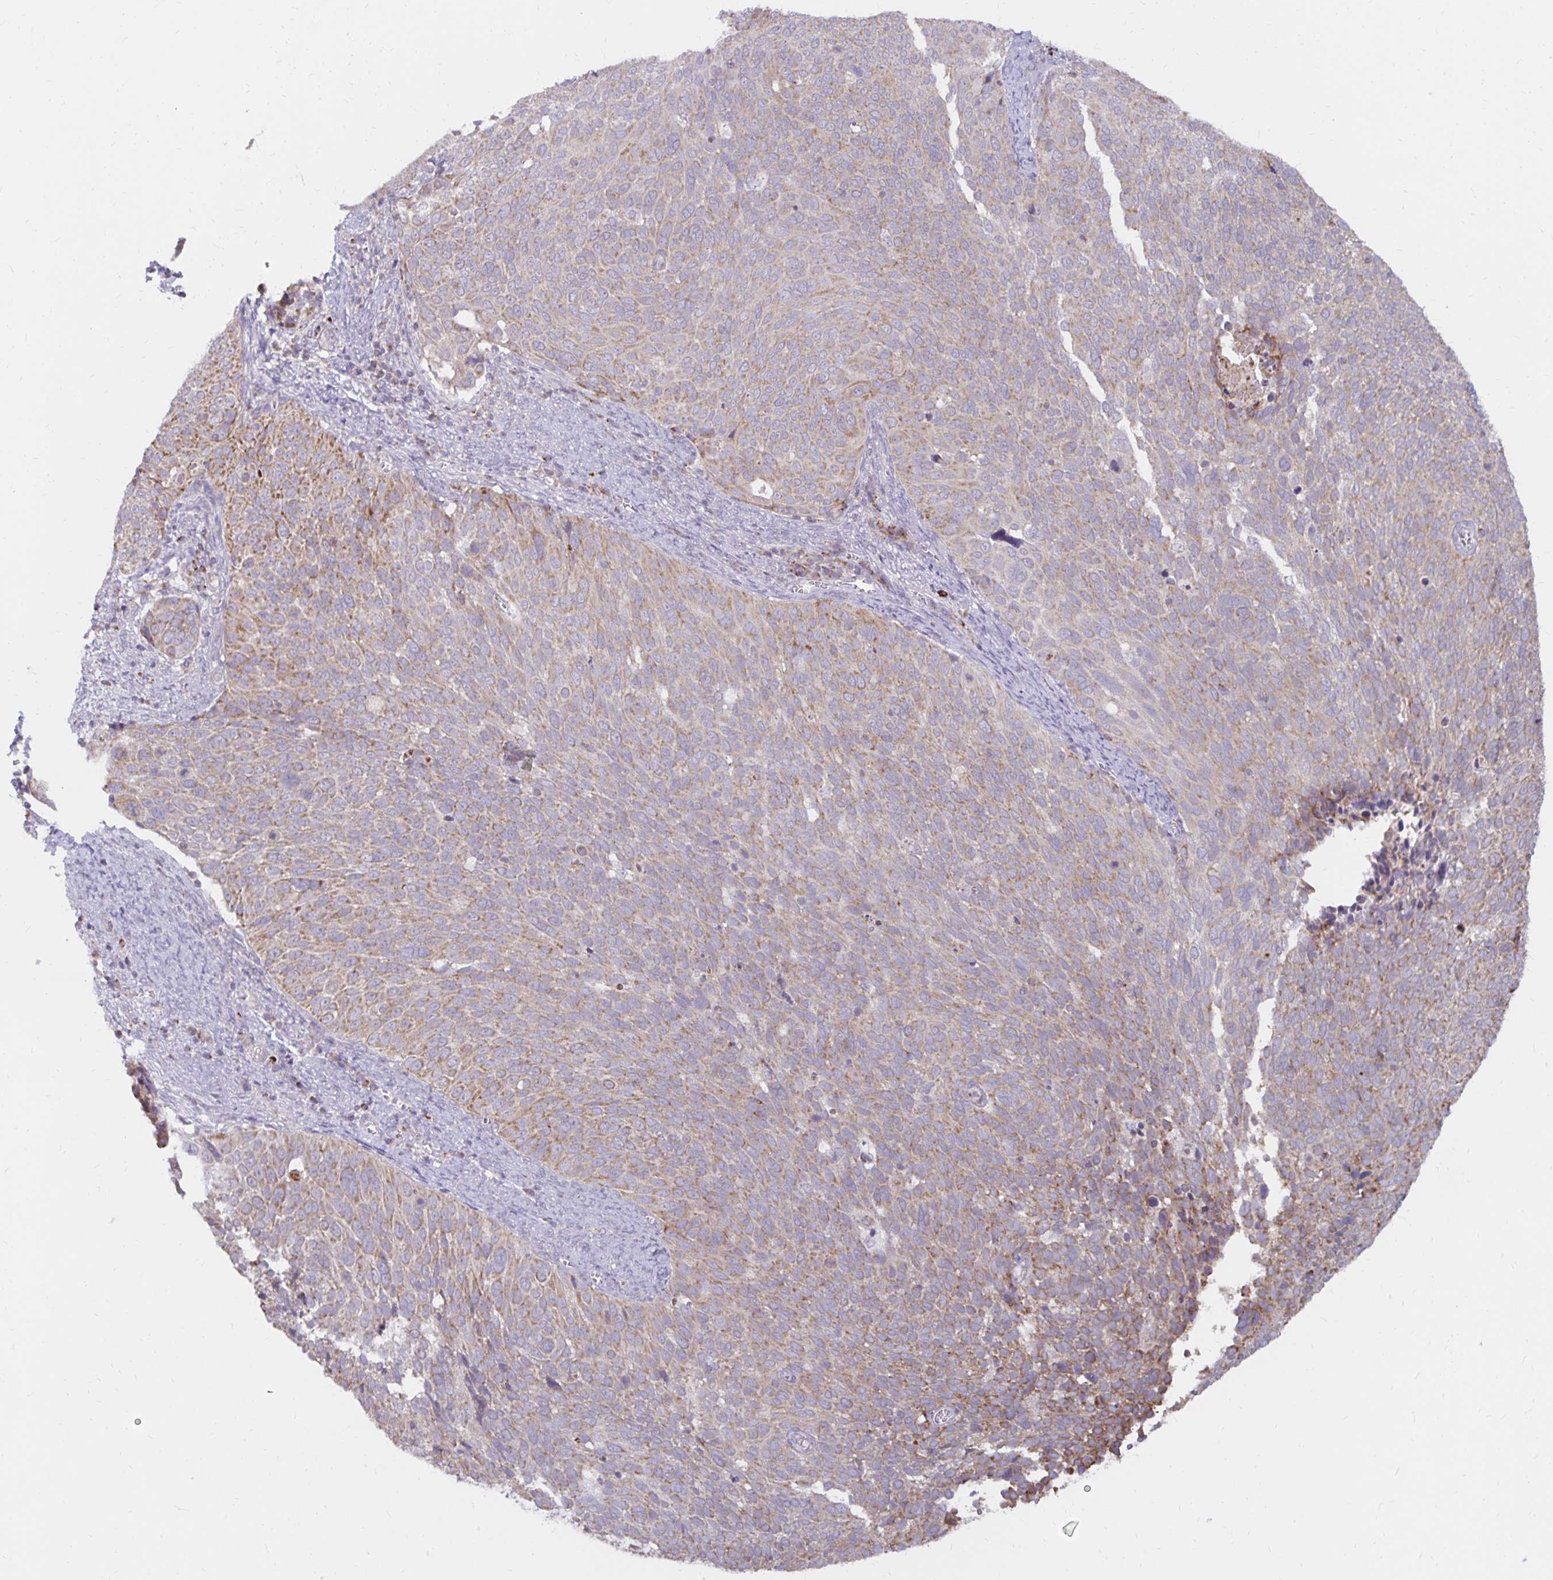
{"staining": {"intensity": "weak", "quantity": "25%-75%", "location": "cytoplasmic/membranous"}, "tissue": "cervical cancer", "cell_type": "Tumor cells", "image_type": "cancer", "snomed": [{"axis": "morphology", "description": "Squamous cell carcinoma, NOS"}, {"axis": "topography", "description": "Cervix"}], "caption": "Immunohistochemistry (IHC) histopathology image of human cervical cancer (squamous cell carcinoma) stained for a protein (brown), which displays low levels of weak cytoplasmic/membranous expression in about 25%-75% of tumor cells.", "gene": "IER3", "patient": {"sex": "female", "age": 39}}